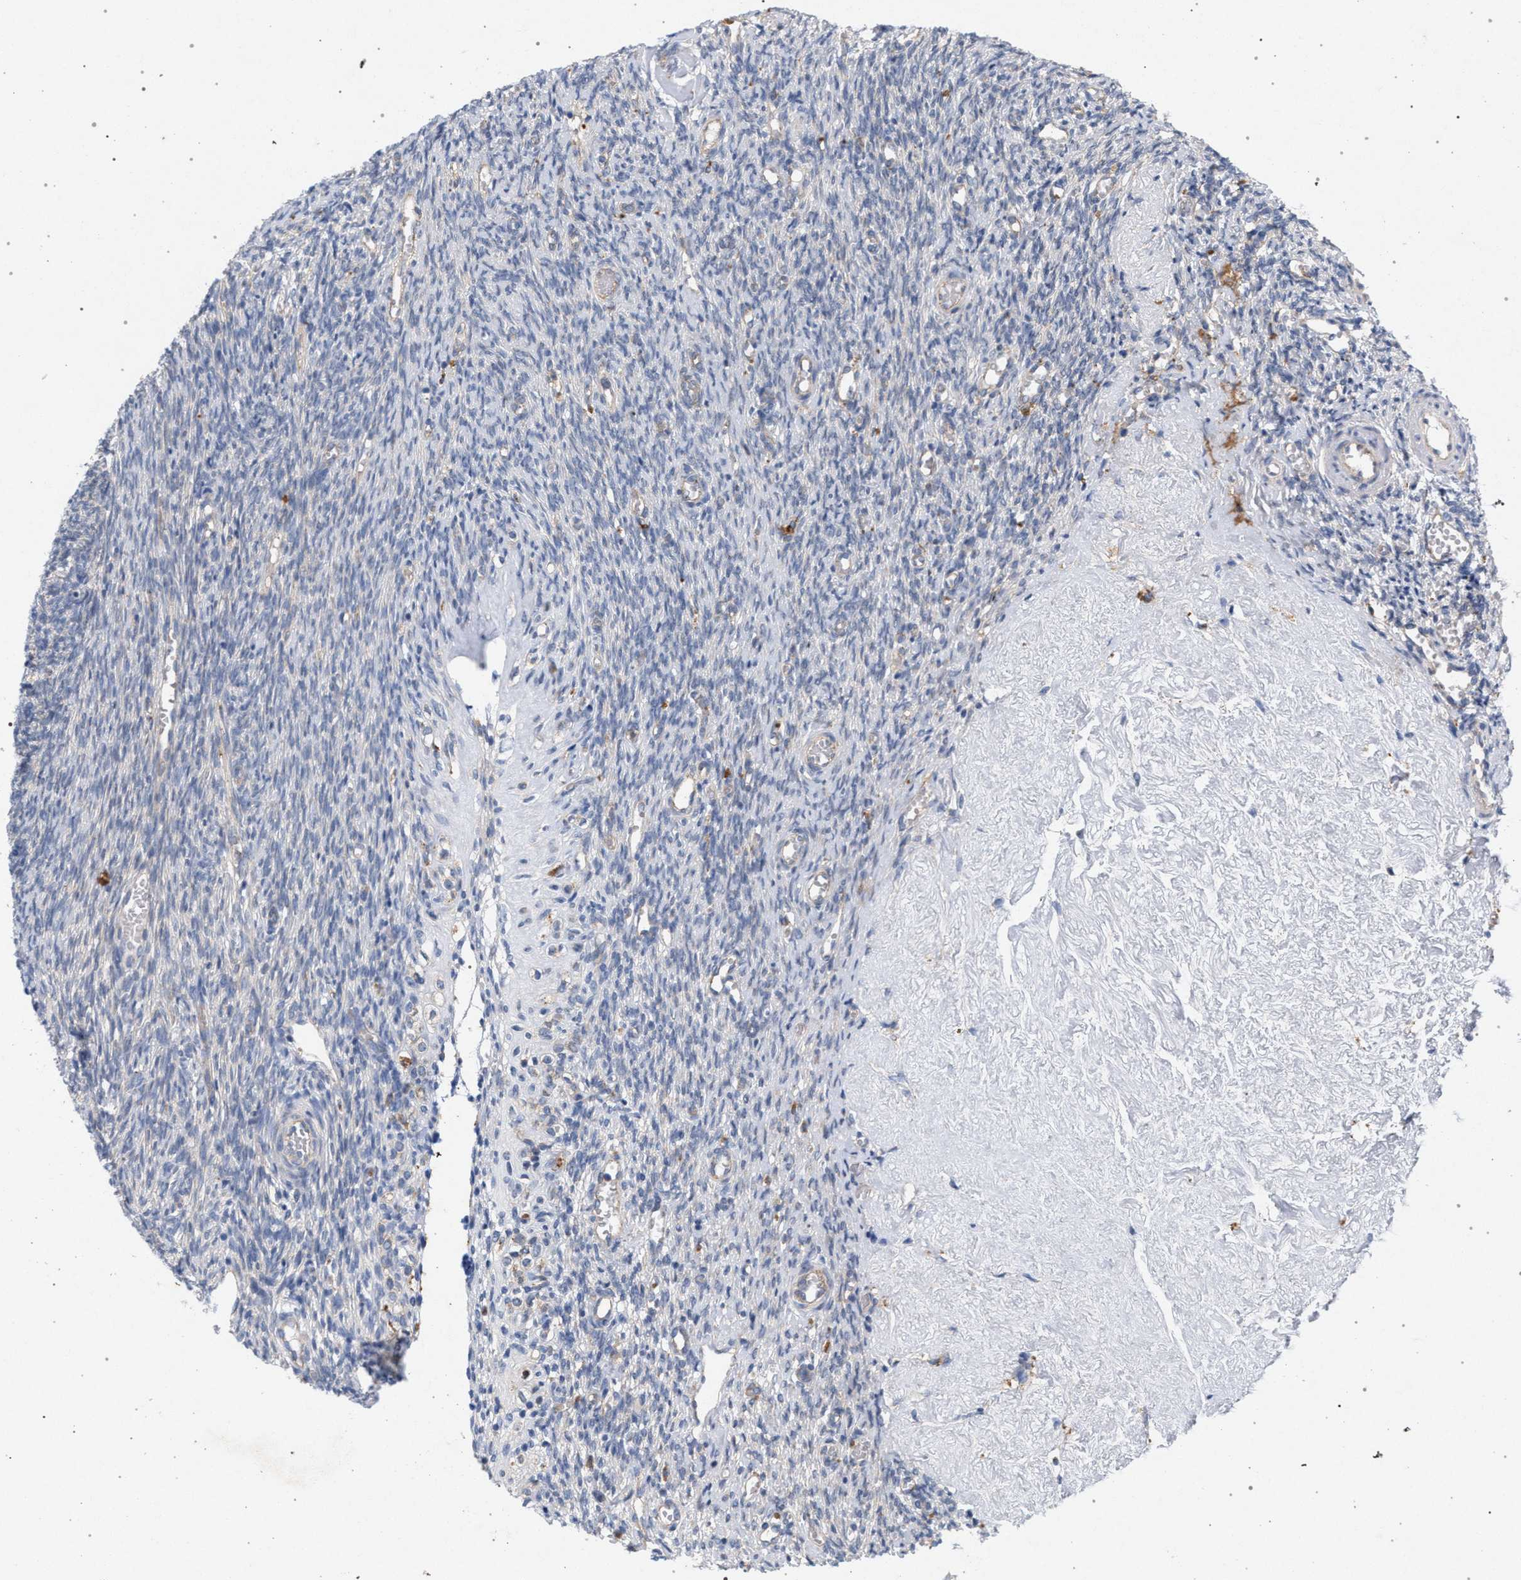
{"staining": {"intensity": "negative", "quantity": "none", "location": "none"}, "tissue": "ovary", "cell_type": "Ovarian stroma cells", "image_type": "normal", "snomed": [{"axis": "morphology", "description": "Normal tissue, NOS"}, {"axis": "topography", "description": "Ovary"}], "caption": "This is an immunohistochemistry photomicrograph of benign human ovary. There is no expression in ovarian stroma cells.", "gene": "MAMDC2", "patient": {"sex": "female", "age": 41}}